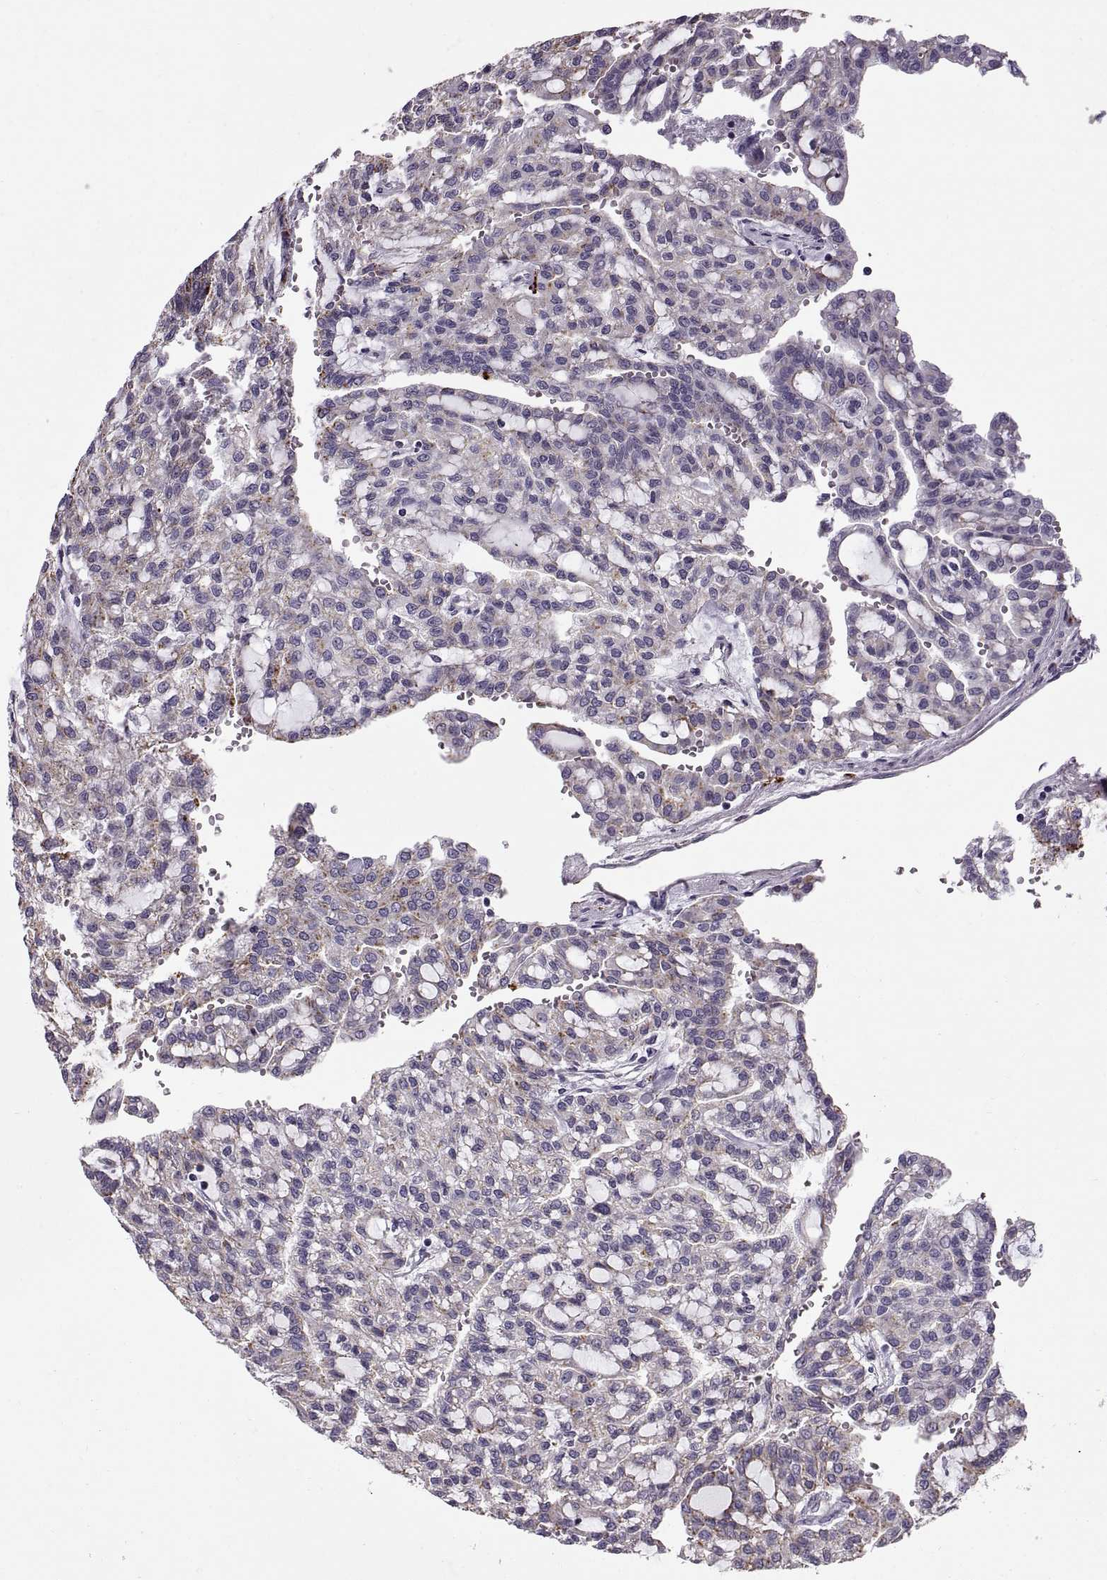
{"staining": {"intensity": "weak", "quantity": "<25%", "location": "cytoplasmic/membranous"}, "tissue": "renal cancer", "cell_type": "Tumor cells", "image_type": "cancer", "snomed": [{"axis": "morphology", "description": "Adenocarcinoma, NOS"}, {"axis": "topography", "description": "Kidney"}], "caption": "IHC of human renal cancer (adenocarcinoma) demonstrates no positivity in tumor cells. Nuclei are stained in blue.", "gene": "CALCR", "patient": {"sex": "male", "age": 63}}